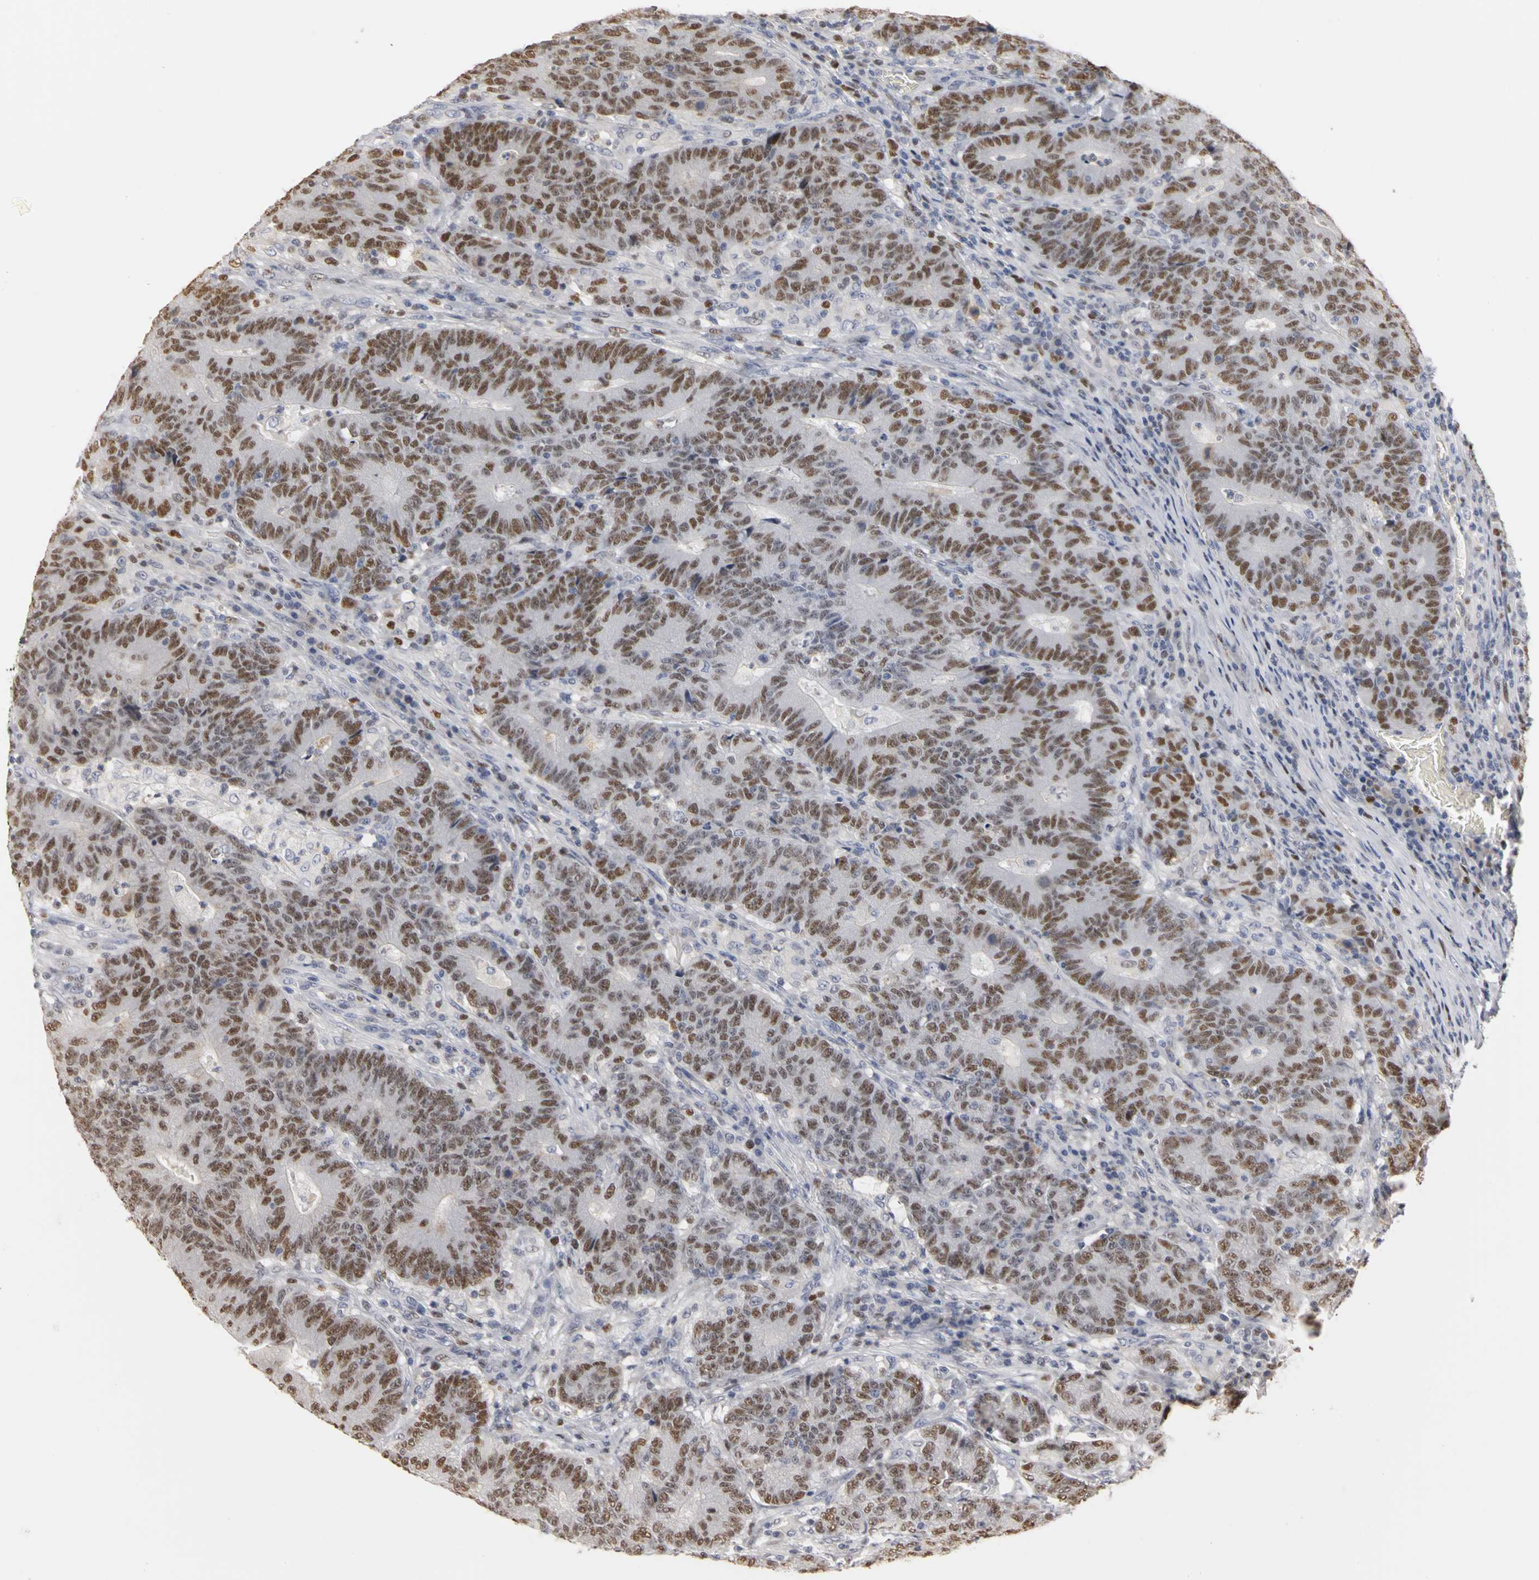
{"staining": {"intensity": "moderate", "quantity": ">75%", "location": "nuclear"}, "tissue": "colorectal cancer", "cell_type": "Tumor cells", "image_type": "cancer", "snomed": [{"axis": "morphology", "description": "Normal tissue, NOS"}, {"axis": "morphology", "description": "Adenocarcinoma, NOS"}, {"axis": "topography", "description": "Colon"}], "caption": "This is an image of immunohistochemistry (IHC) staining of colorectal adenocarcinoma, which shows moderate expression in the nuclear of tumor cells.", "gene": "MCM6", "patient": {"sex": "female", "age": 75}}